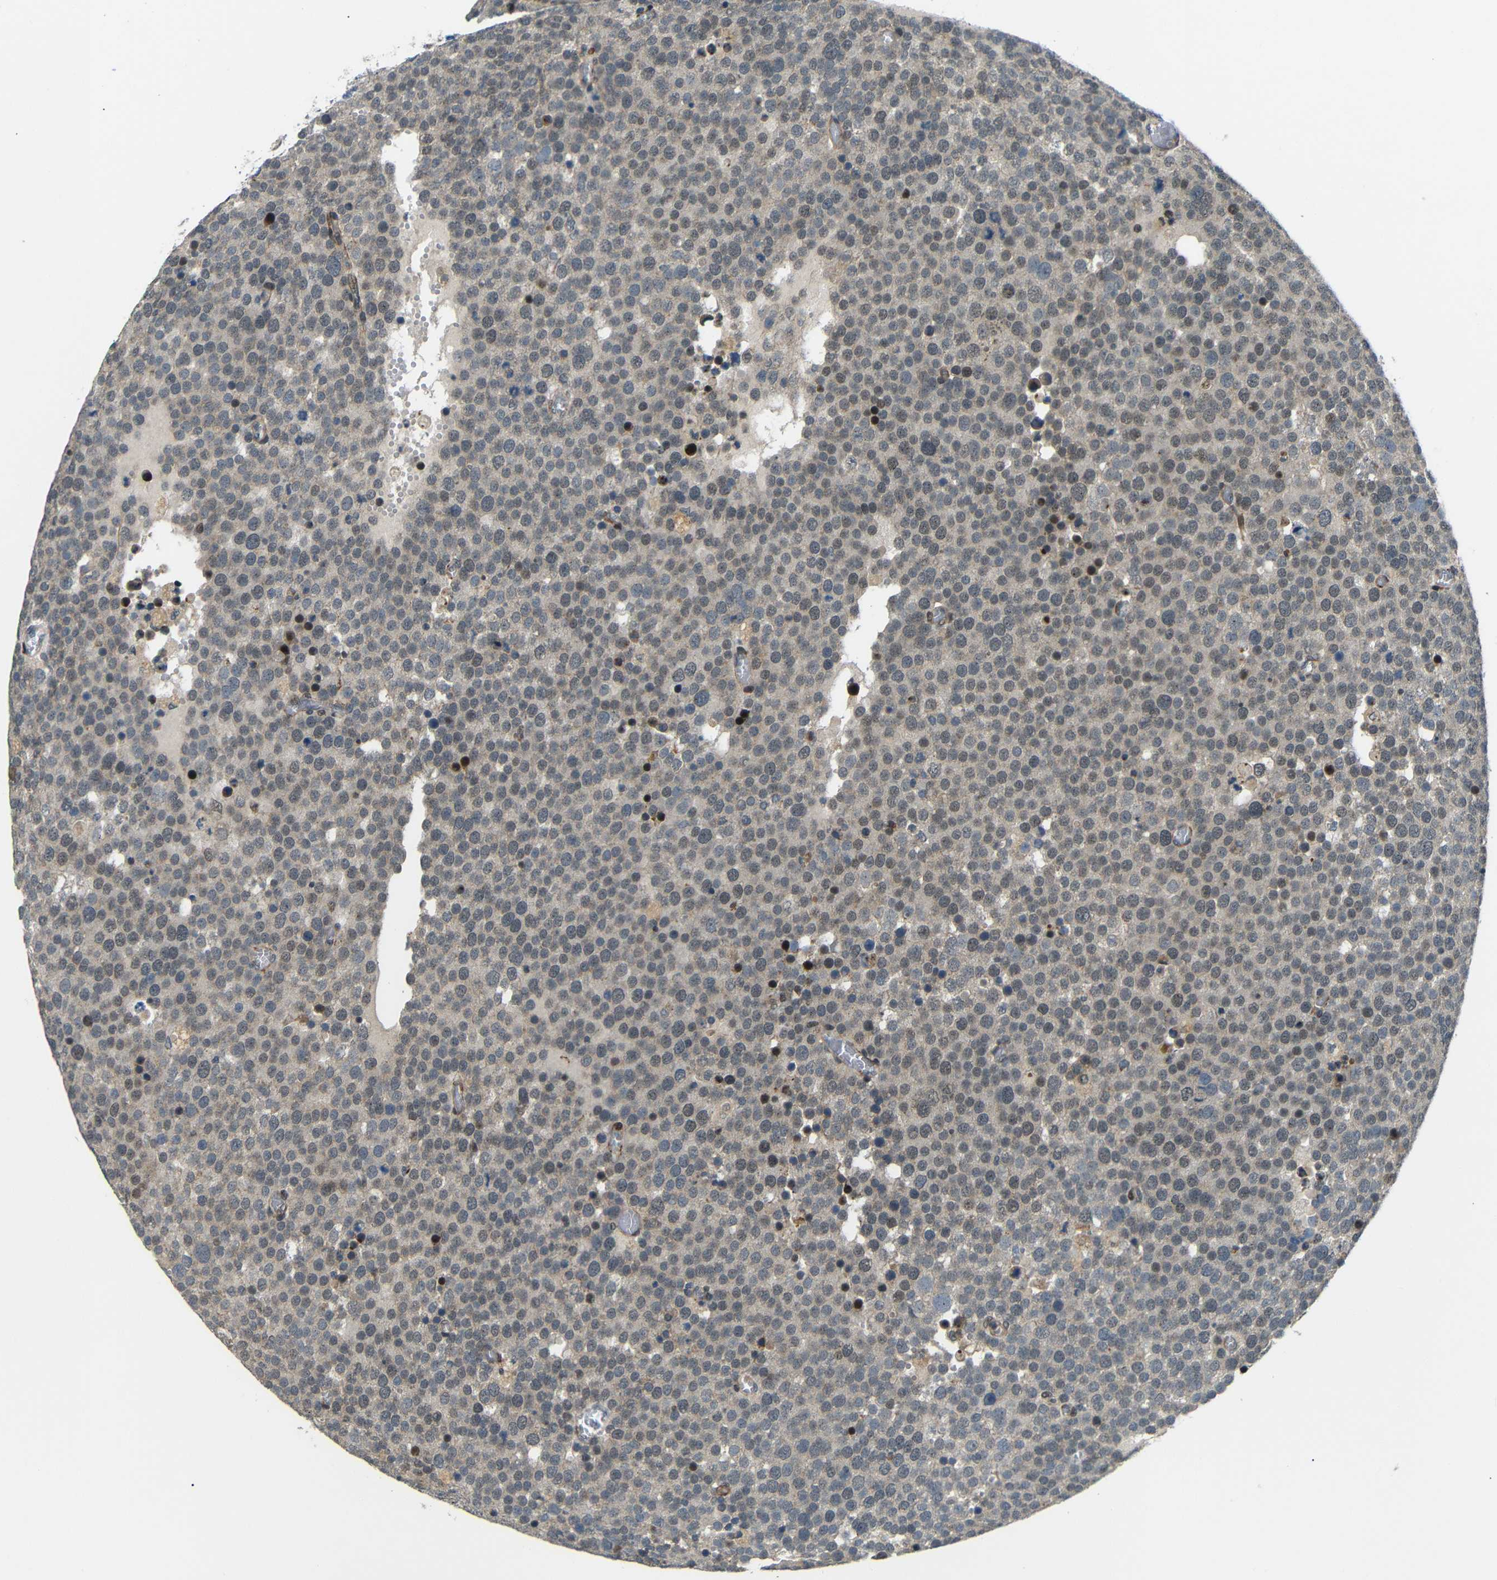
{"staining": {"intensity": "weak", "quantity": "25%-75%", "location": "cytoplasmic/membranous,nuclear"}, "tissue": "testis cancer", "cell_type": "Tumor cells", "image_type": "cancer", "snomed": [{"axis": "morphology", "description": "Normal tissue, NOS"}, {"axis": "morphology", "description": "Seminoma, NOS"}, {"axis": "topography", "description": "Testis"}], "caption": "Immunohistochemistry (IHC) micrograph of testis cancer stained for a protein (brown), which reveals low levels of weak cytoplasmic/membranous and nuclear expression in about 25%-75% of tumor cells.", "gene": "SYDE1", "patient": {"sex": "male", "age": 71}}